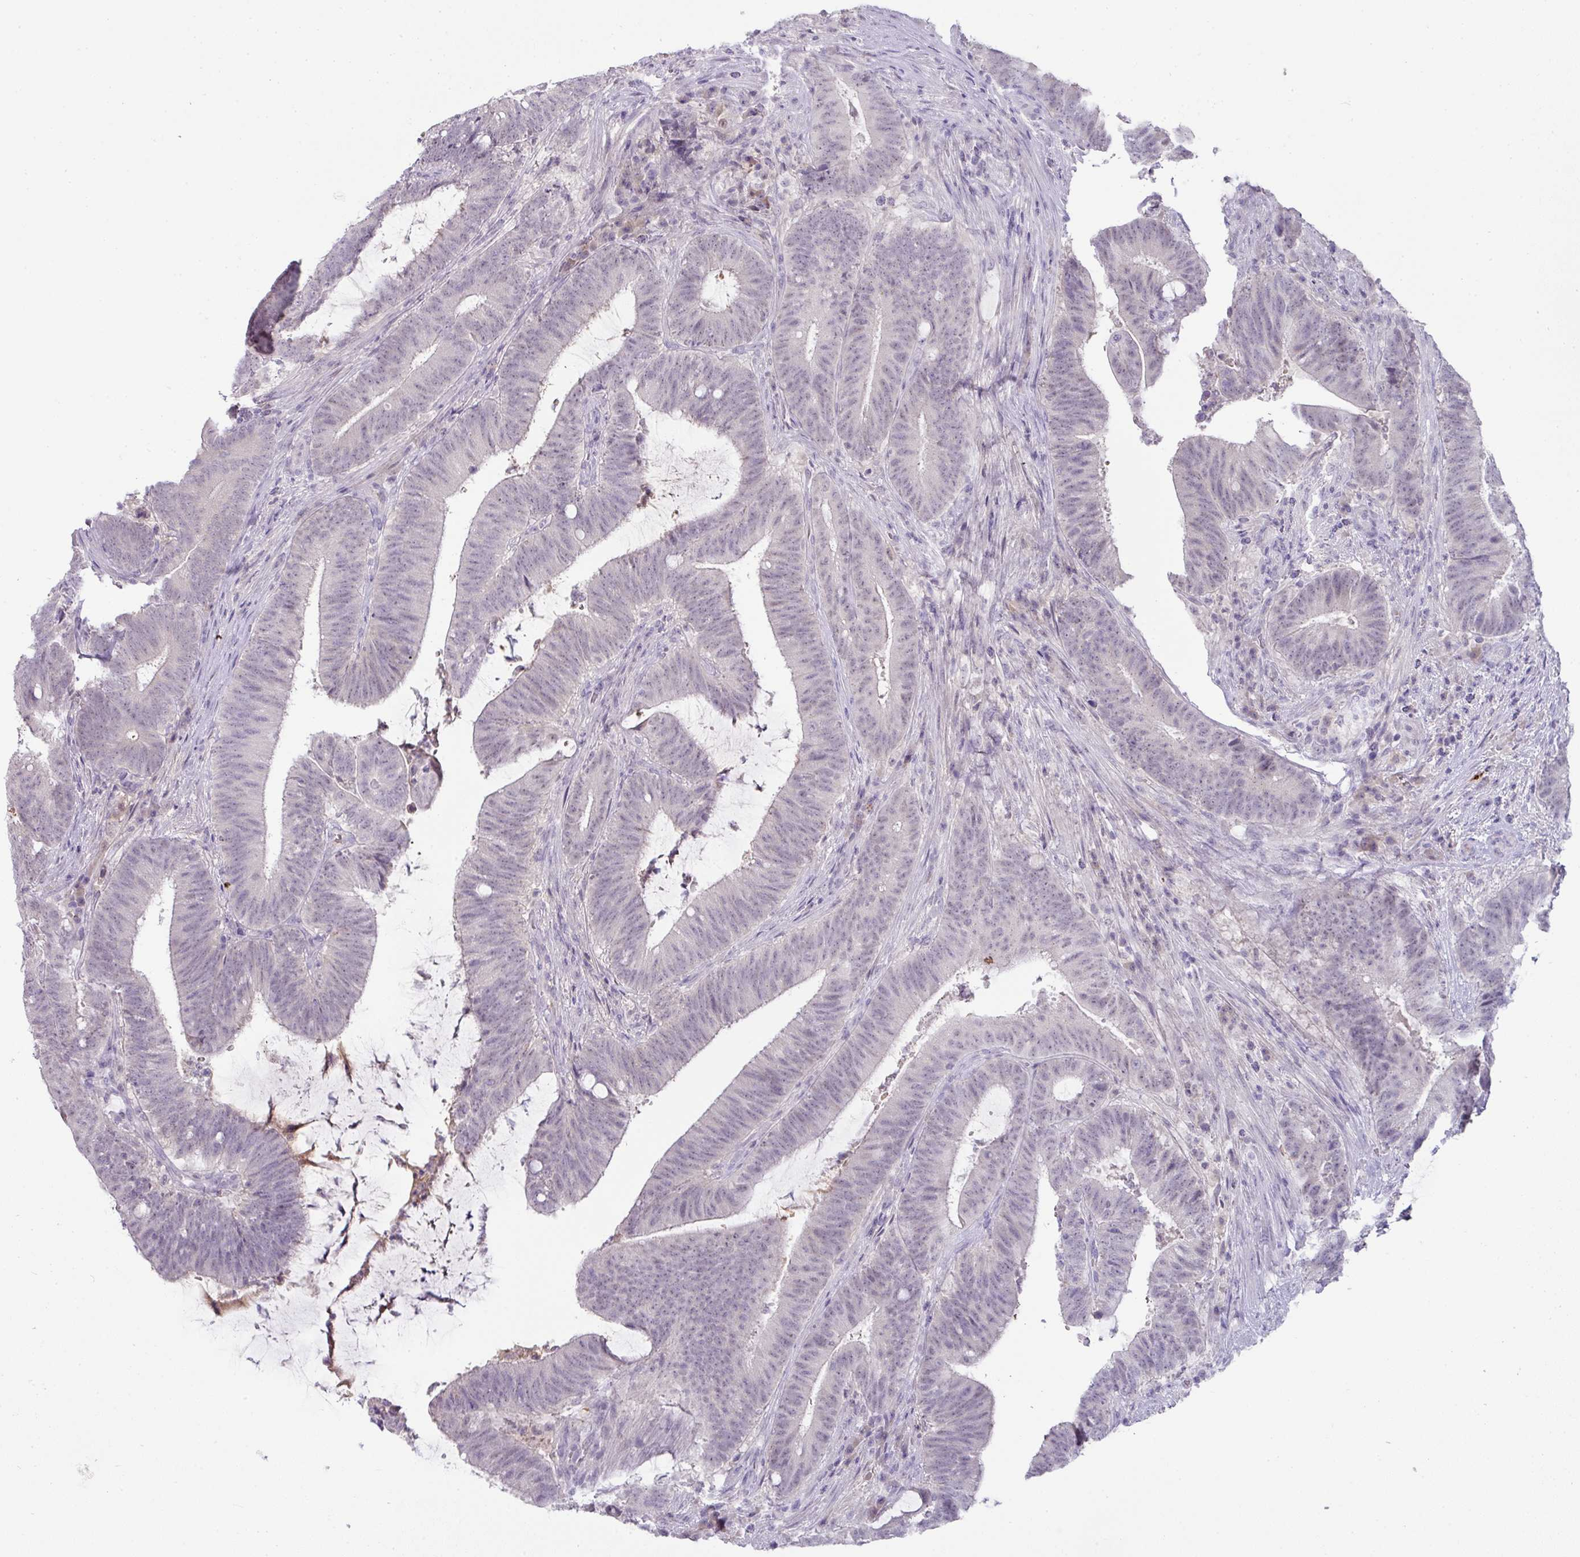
{"staining": {"intensity": "negative", "quantity": "none", "location": "none"}, "tissue": "colorectal cancer", "cell_type": "Tumor cells", "image_type": "cancer", "snomed": [{"axis": "morphology", "description": "Adenocarcinoma, NOS"}, {"axis": "topography", "description": "Colon"}], "caption": "A histopathology image of colorectal cancer (adenocarcinoma) stained for a protein exhibits no brown staining in tumor cells. Brightfield microscopy of immunohistochemistry stained with DAB (3,3'-diaminobenzidine) (brown) and hematoxylin (blue), captured at high magnification.", "gene": "FGF17", "patient": {"sex": "female", "age": 43}}